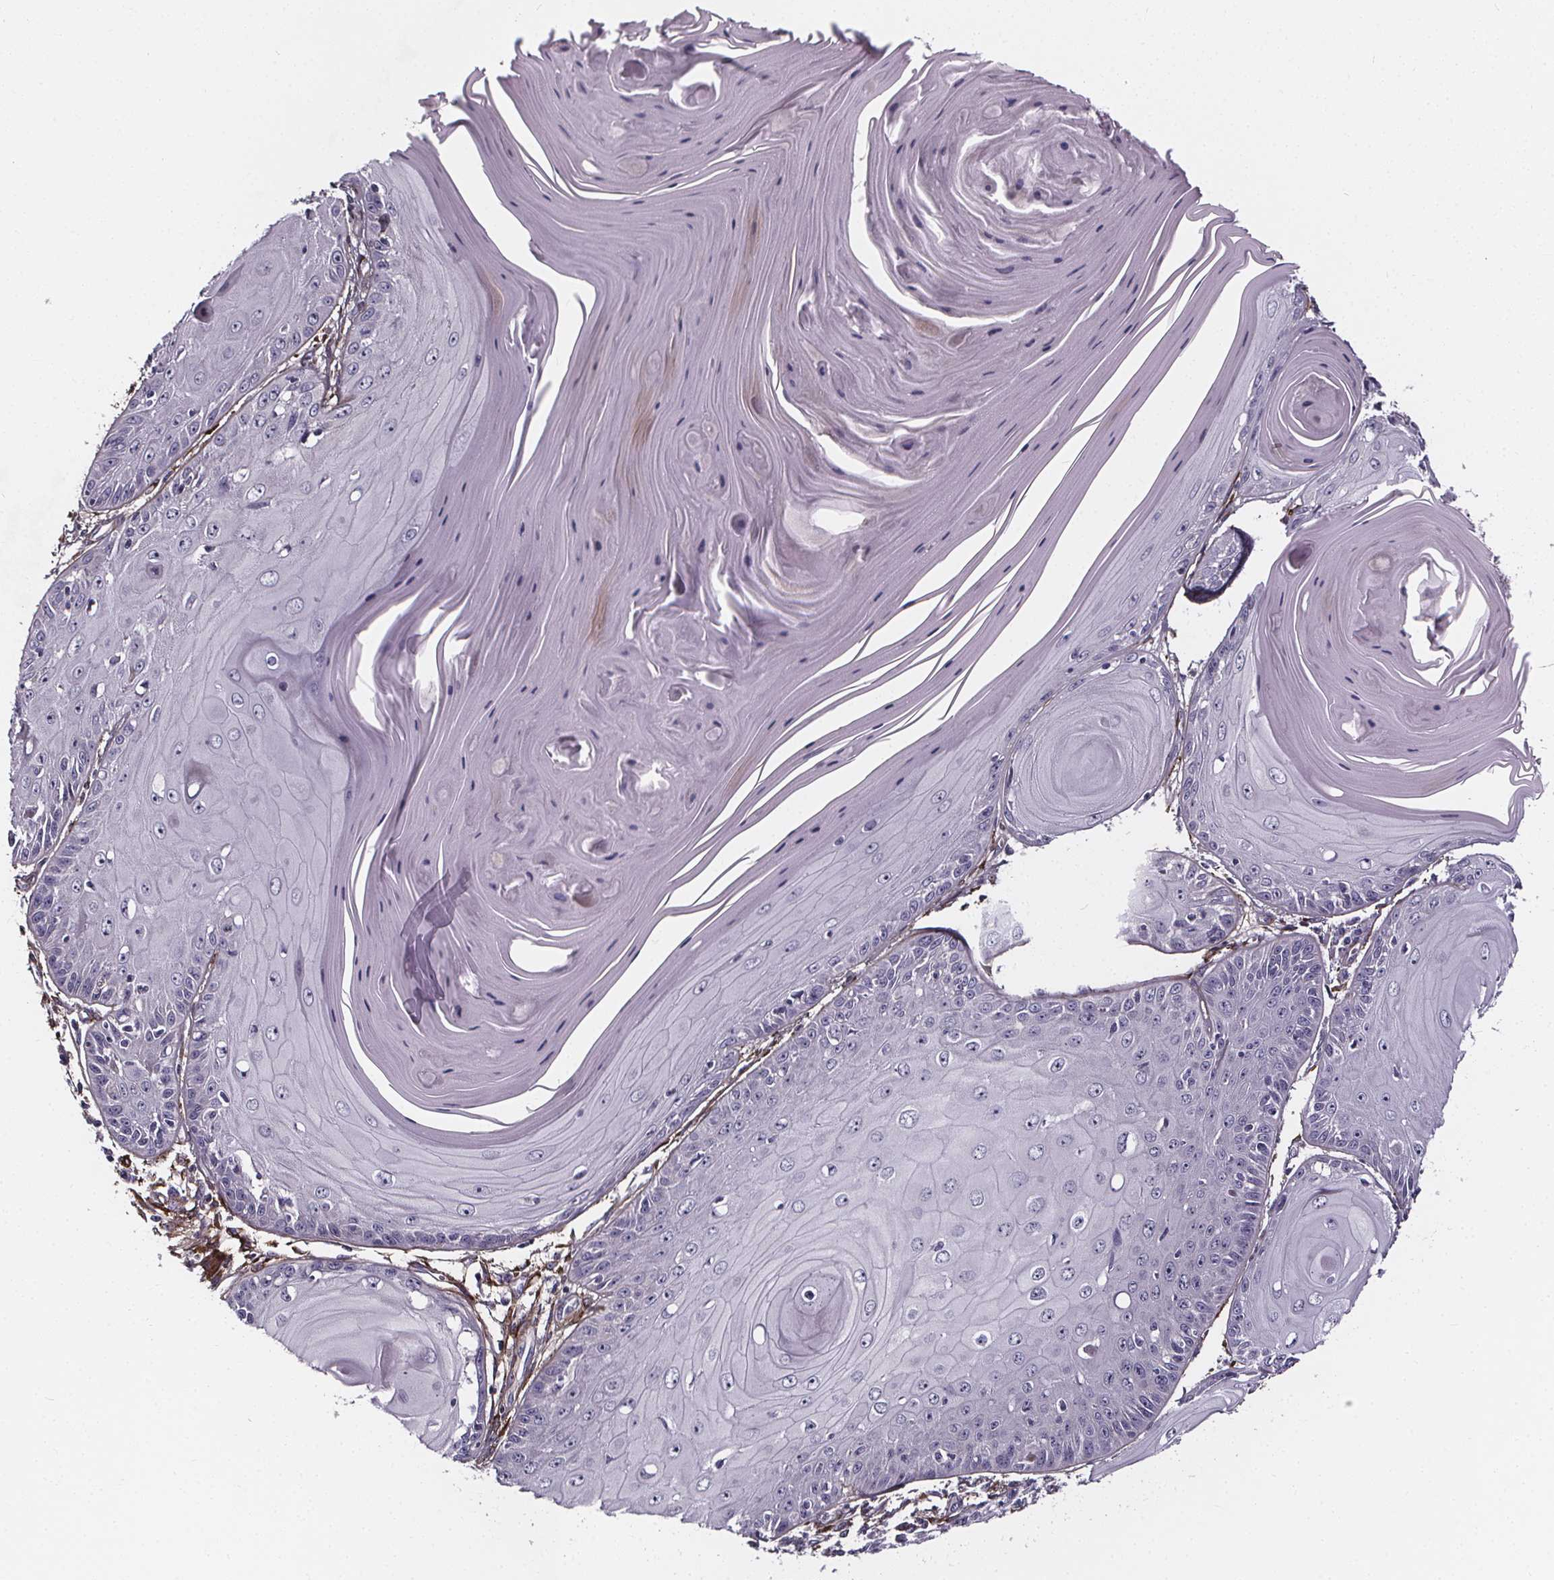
{"staining": {"intensity": "negative", "quantity": "none", "location": "none"}, "tissue": "skin cancer", "cell_type": "Tumor cells", "image_type": "cancer", "snomed": [{"axis": "morphology", "description": "Squamous cell carcinoma, NOS"}, {"axis": "topography", "description": "Skin"}, {"axis": "topography", "description": "Vulva"}], "caption": "Squamous cell carcinoma (skin) was stained to show a protein in brown. There is no significant staining in tumor cells. (DAB immunohistochemistry, high magnification).", "gene": "AEBP1", "patient": {"sex": "female", "age": 85}}